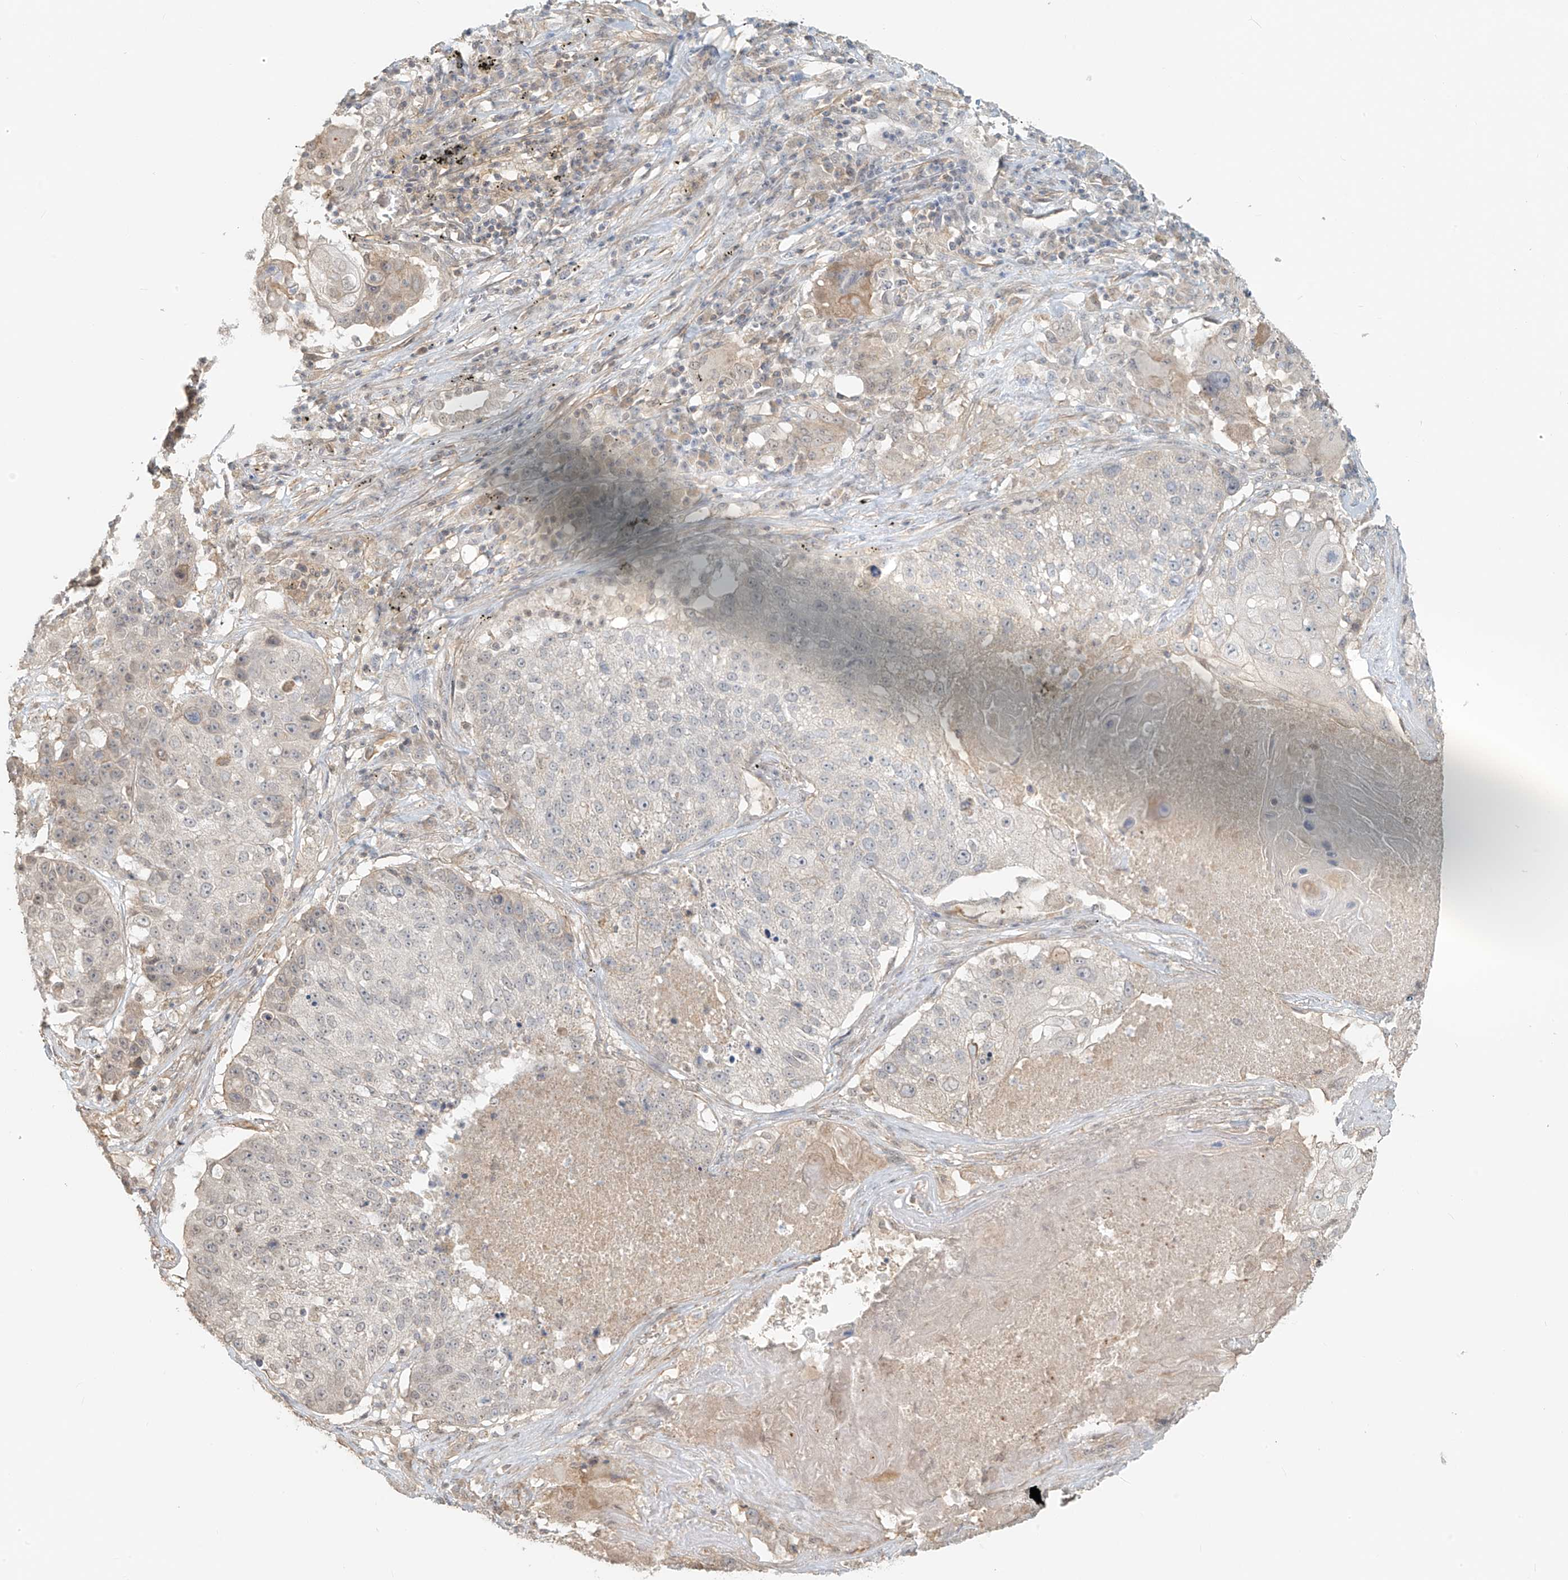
{"staining": {"intensity": "negative", "quantity": "none", "location": "none"}, "tissue": "lung cancer", "cell_type": "Tumor cells", "image_type": "cancer", "snomed": [{"axis": "morphology", "description": "Squamous cell carcinoma, NOS"}, {"axis": "topography", "description": "Lung"}], "caption": "Squamous cell carcinoma (lung) was stained to show a protein in brown. There is no significant staining in tumor cells.", "gene": "ABCD1", "patient": {"sex": "male", "age": 61}}